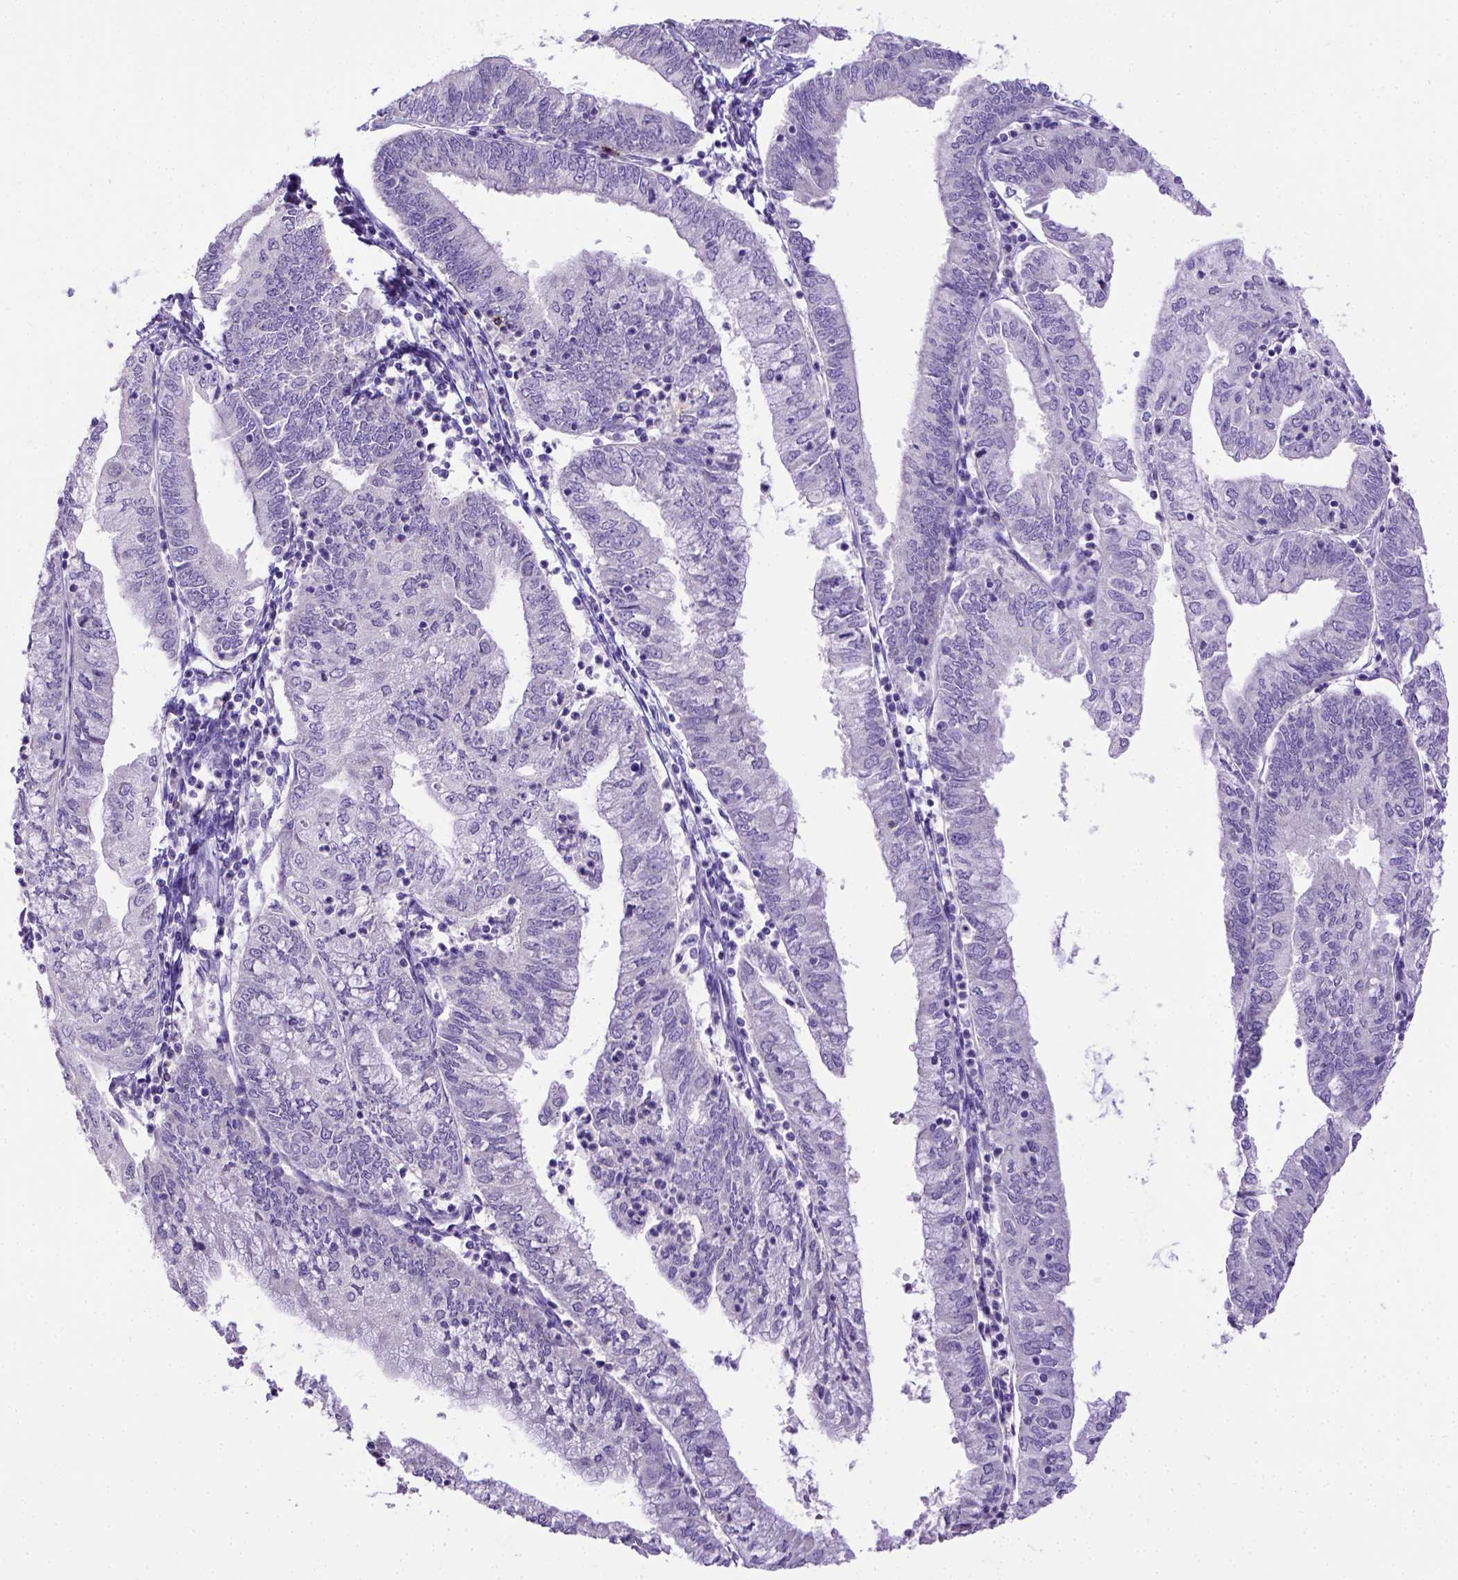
{"staining": {"intensity": "negative", "quantity": "none", "location": "none"}, "tissue": "endometrial cancer", "cell_type": "Tumor cells", "image_type": "cancer", "snomed": [{"axis": "morphology", "description": "Adenocarcinoma, NOS"}, {"axis": "topography", "description": "Endometrium"}], "caption": "High magnification brightfield microscopy of endometrial cancer (adenocarcinoma) stained with DAB (brown) and counterstained with hematoxylin (blue): tumor cells show no significant staining.", "gene": "B3GAT1", "patient": {"sex": "female", "age": 55}}